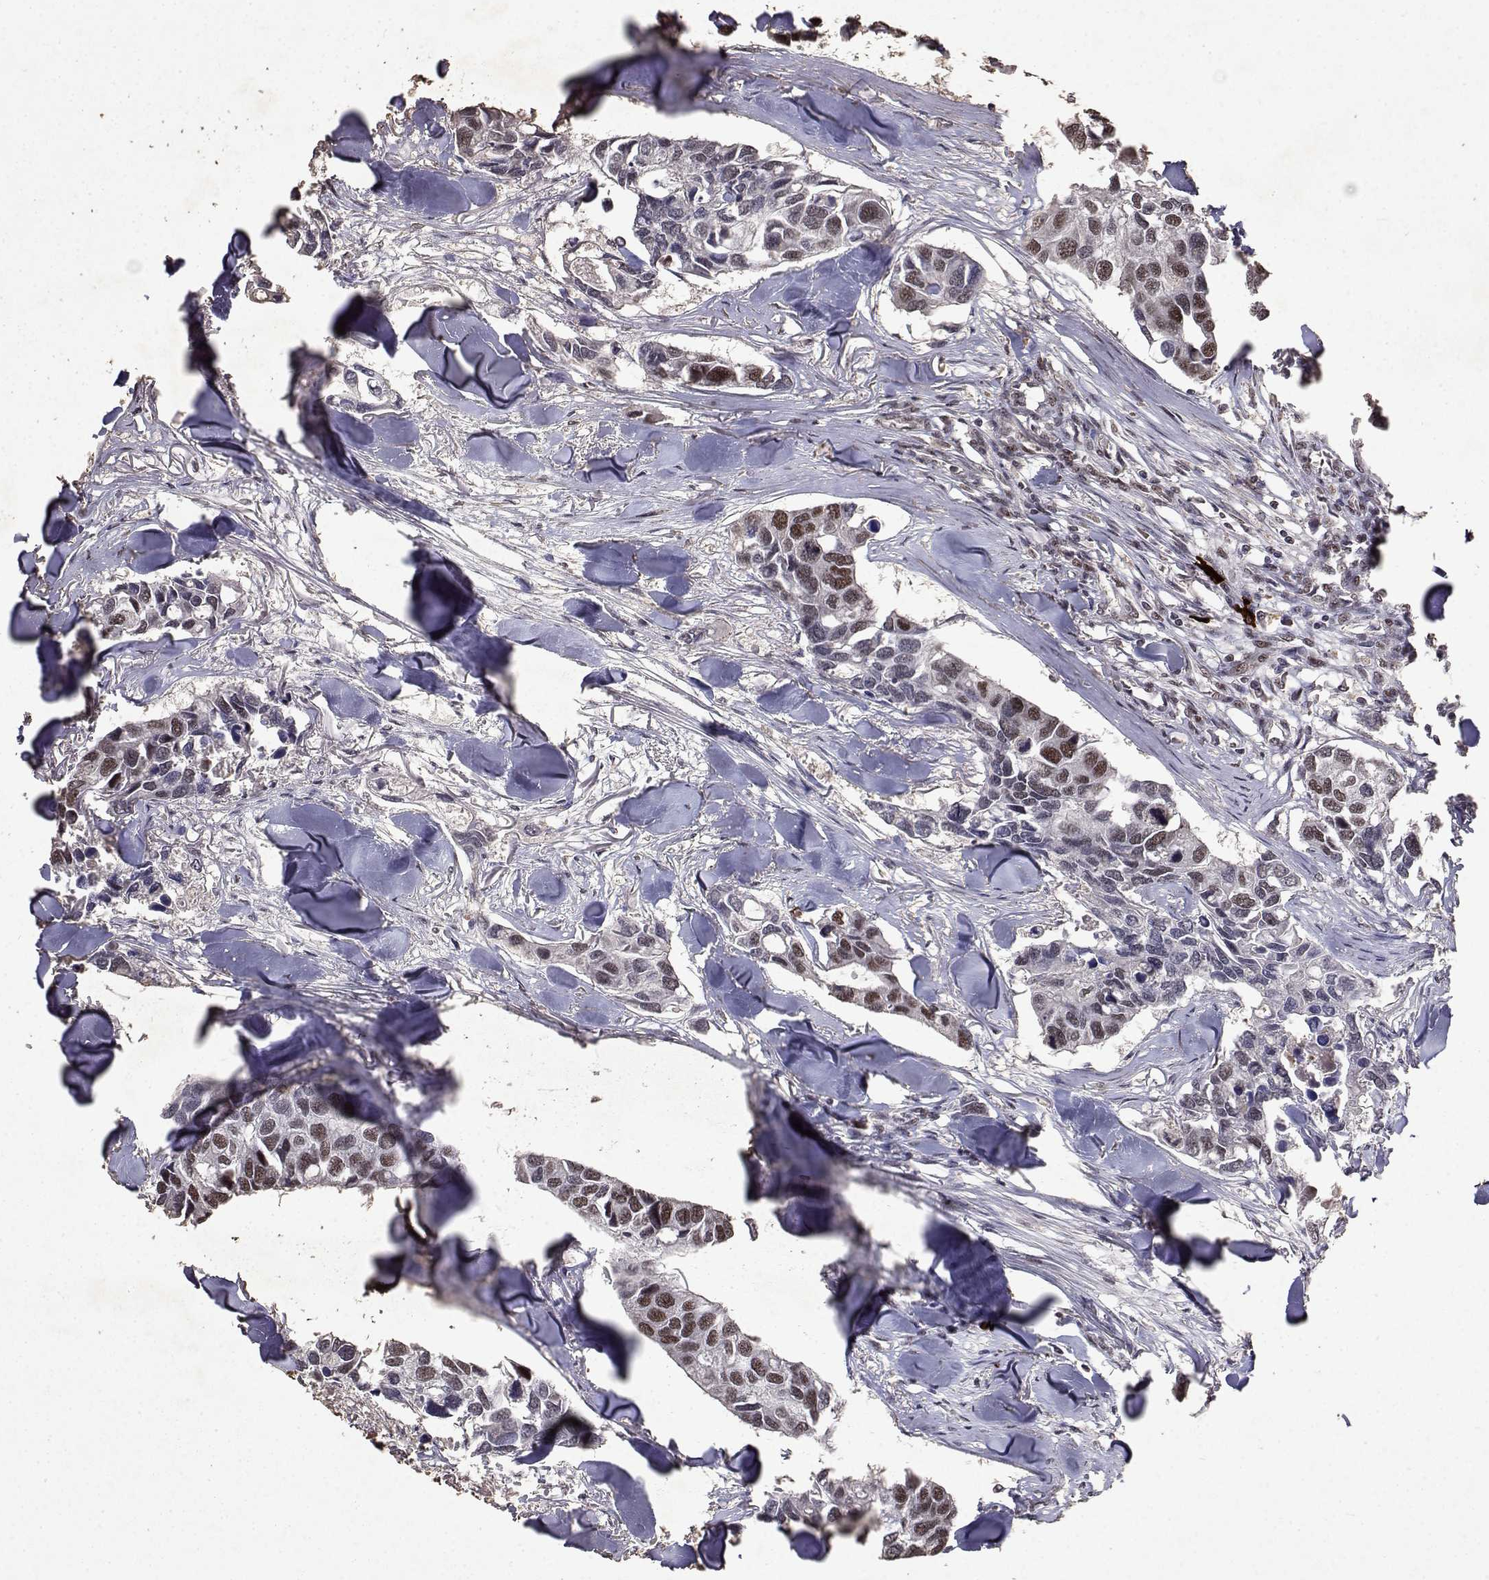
{"staining": {"intensity": "moderate", "quantity": ">75%", "location": "nuclear"}, "tissue": "breast cancer", "cell_type": "Tumor cells", "image_type": "cancer", "snomed": [{"axis": "morphology", "description": "Duct carcinoma"}, {"axis": "topography", "description": "Breast"}], "caption": "Breast cancer tissue exhibits moderate nuclear positivity in about >75% of tumor cells", "gene": "TOE1", "patient": {"sex": "female", "age": 83}}